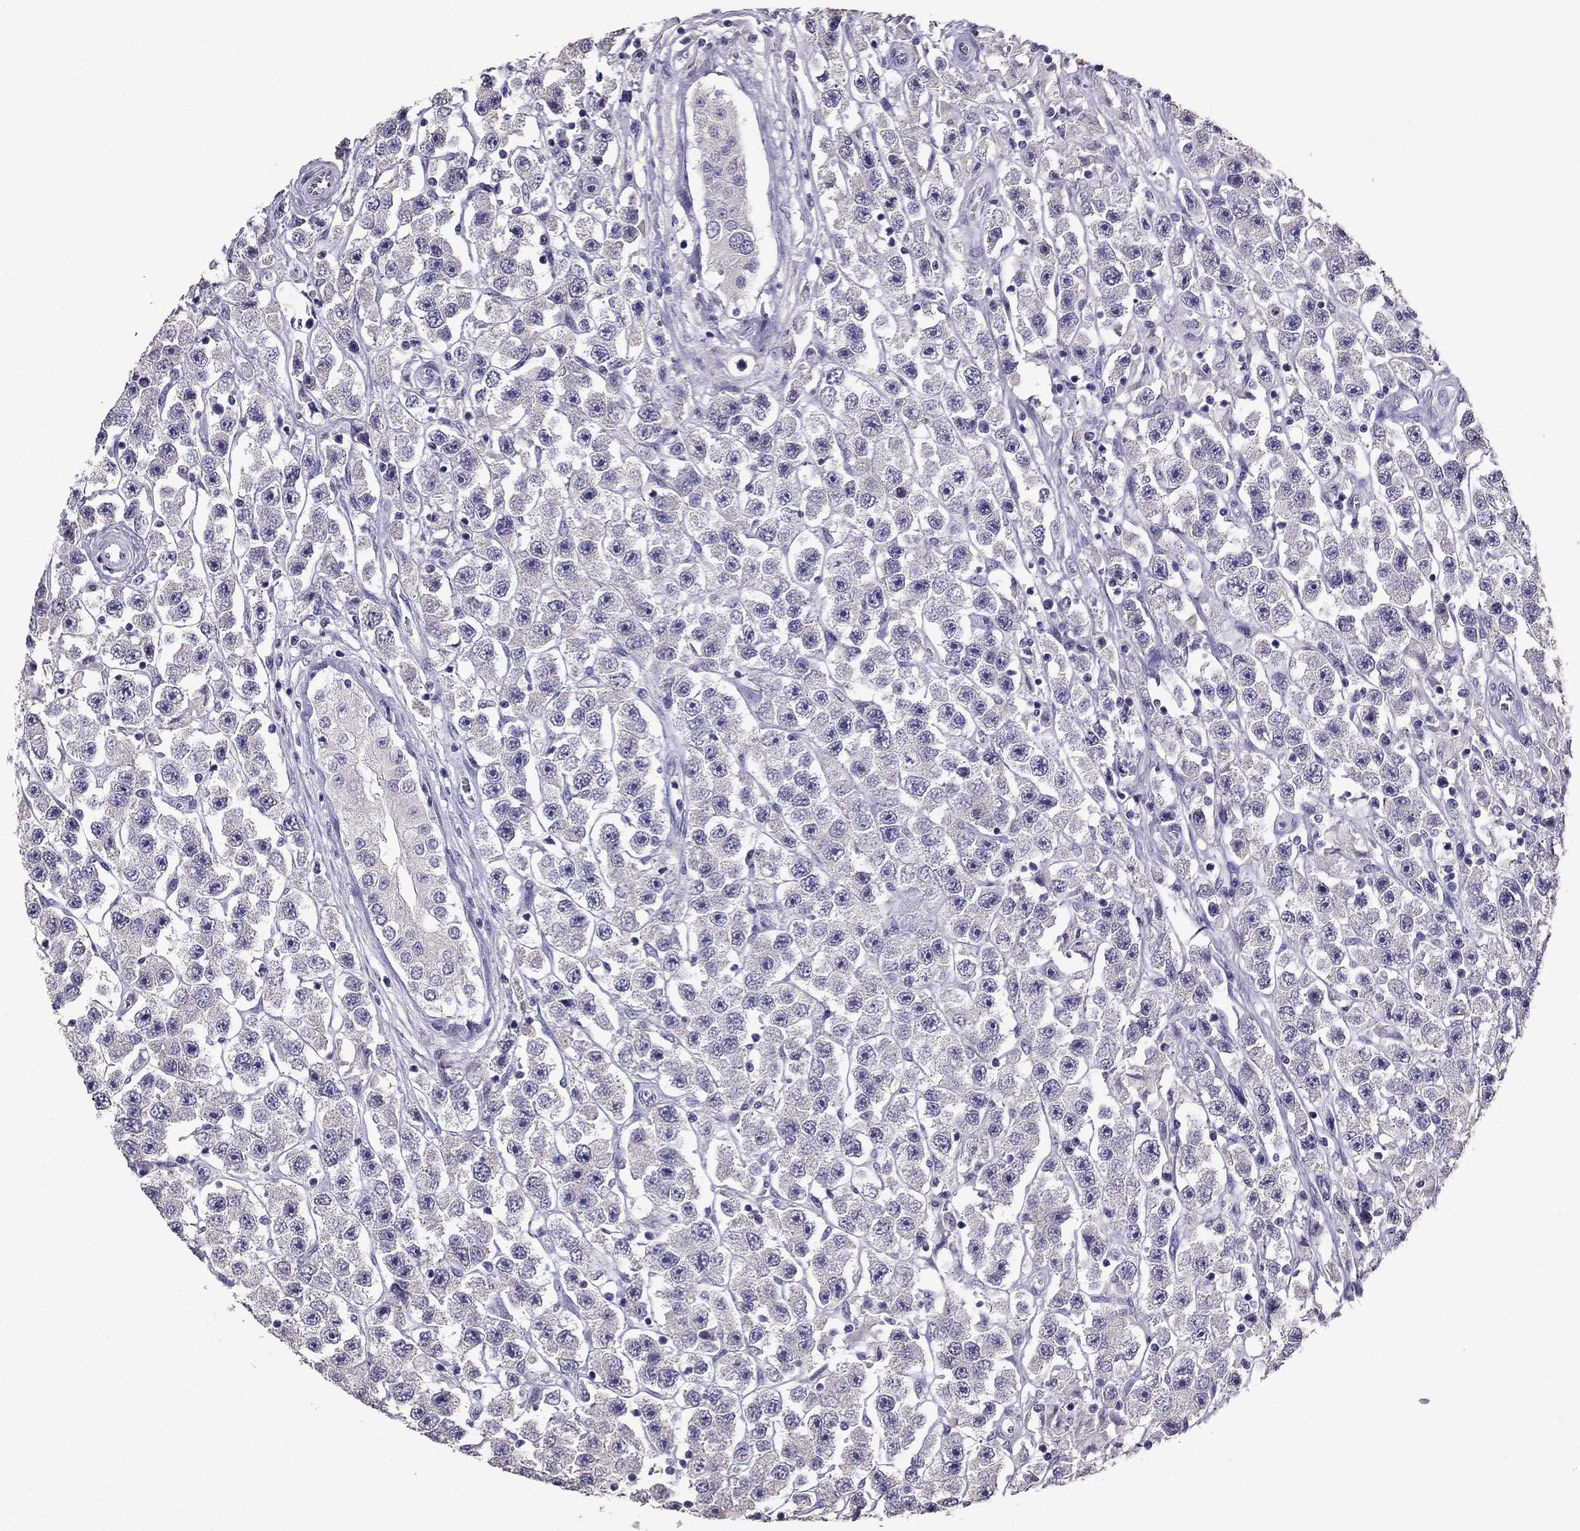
{"staining": {"intensity": "negative", "quantity": "none", "location": "none"}, "tissue": "testis cancer", "cell_type": "Tumor cells", "image_type": "cancer", "snomed": [{"axis": "morphology", "description": "Seminoma, NOS"}, {"axis": "topography", "description": "Testis"}], "caption": "Testis seminoma was stained to show a protein in brown. There is no significant staining in tumor cells.", "gene": "SCG5", "patient": {"sex": "male", "age": 45}}